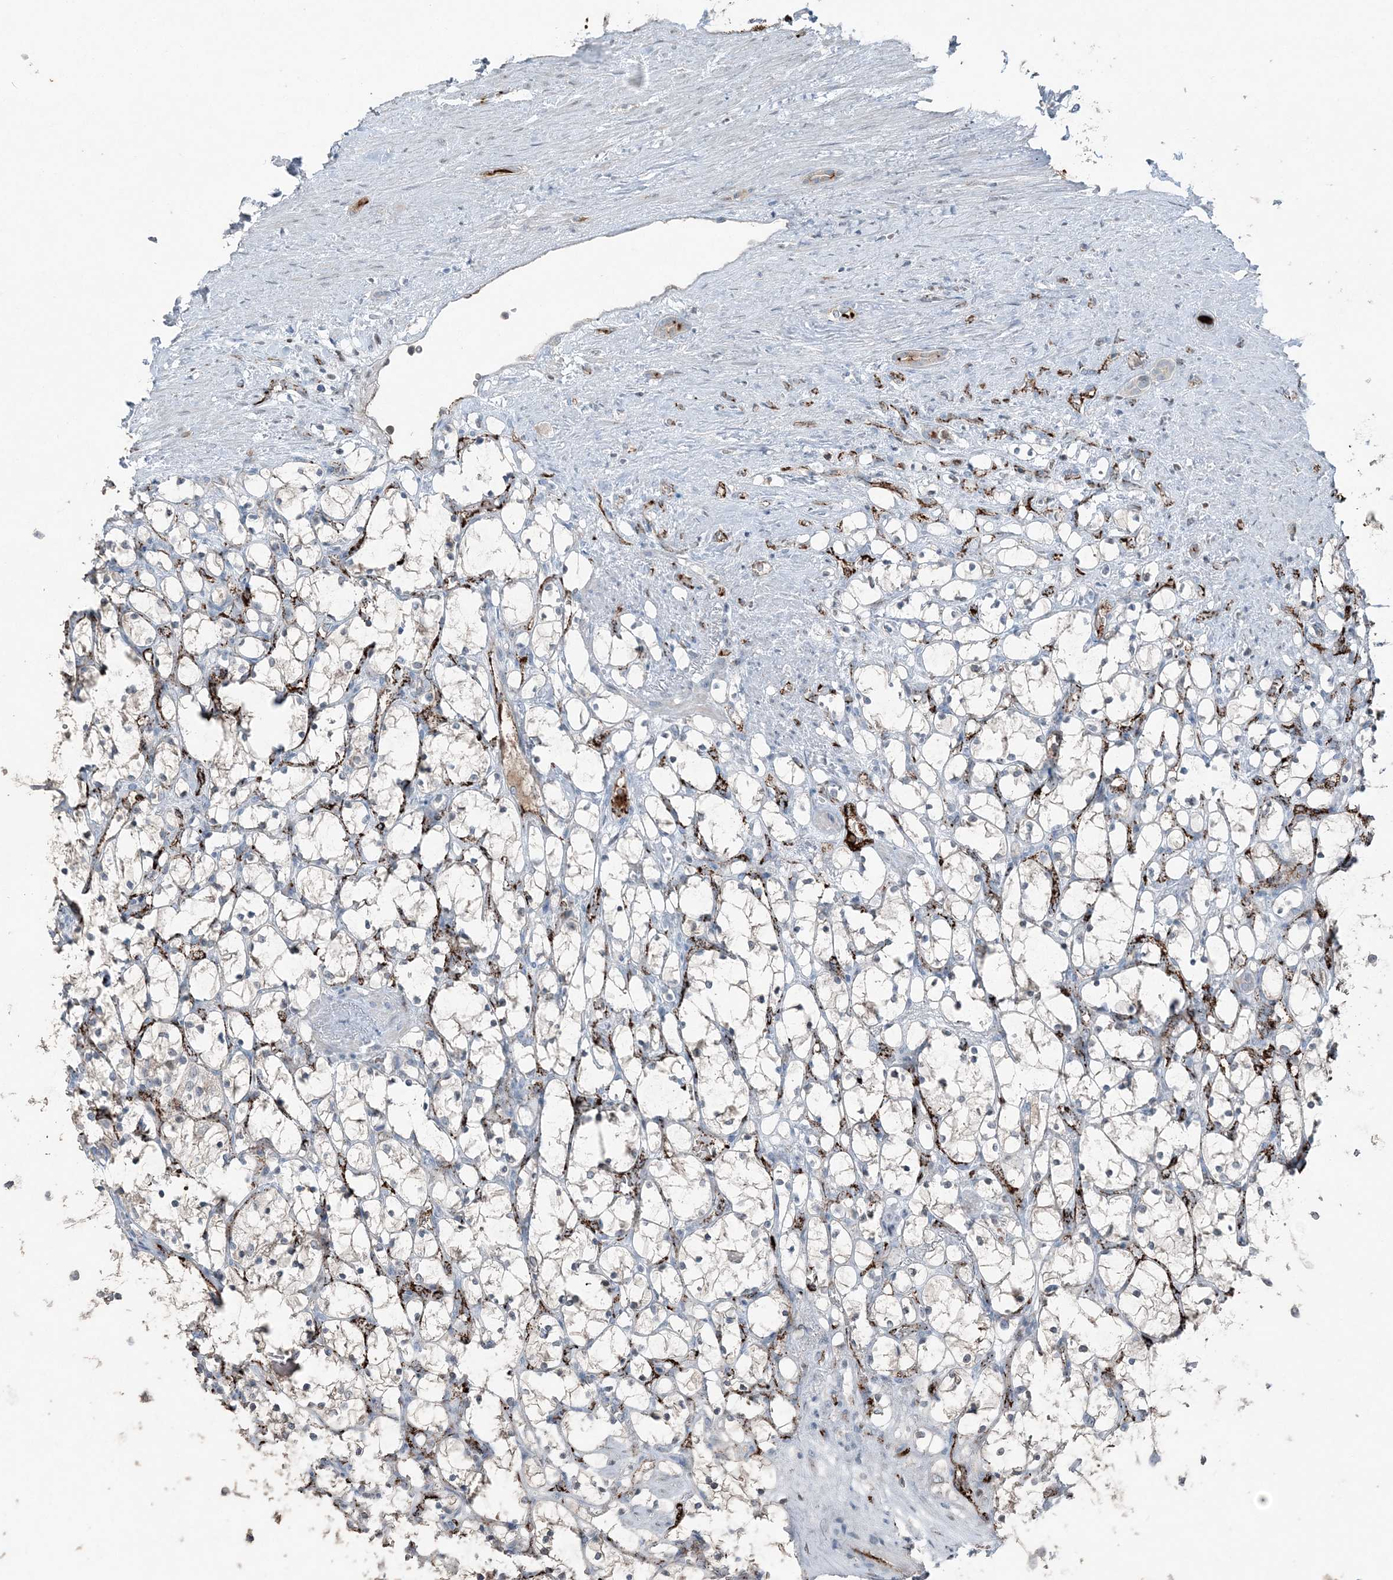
{"staining": {"intensity": "negative", "quantity": "none", "location": "none"}, "tissue": "renal cancer", "cell_type": "Tumor cells", "image_type": "cancer", "snomed": [{"axis": "morphology", "description": "Adenocarcinoma, NOS"}, {"axis": "topography", "description": "Kidney"}], "caption": "Renal adenocarcinoma was stained to show a protein in brown. There is no significant staining in tumor cells.", "gene": "ELOVL7", "patient": {"sex": "female", "age": 69}}